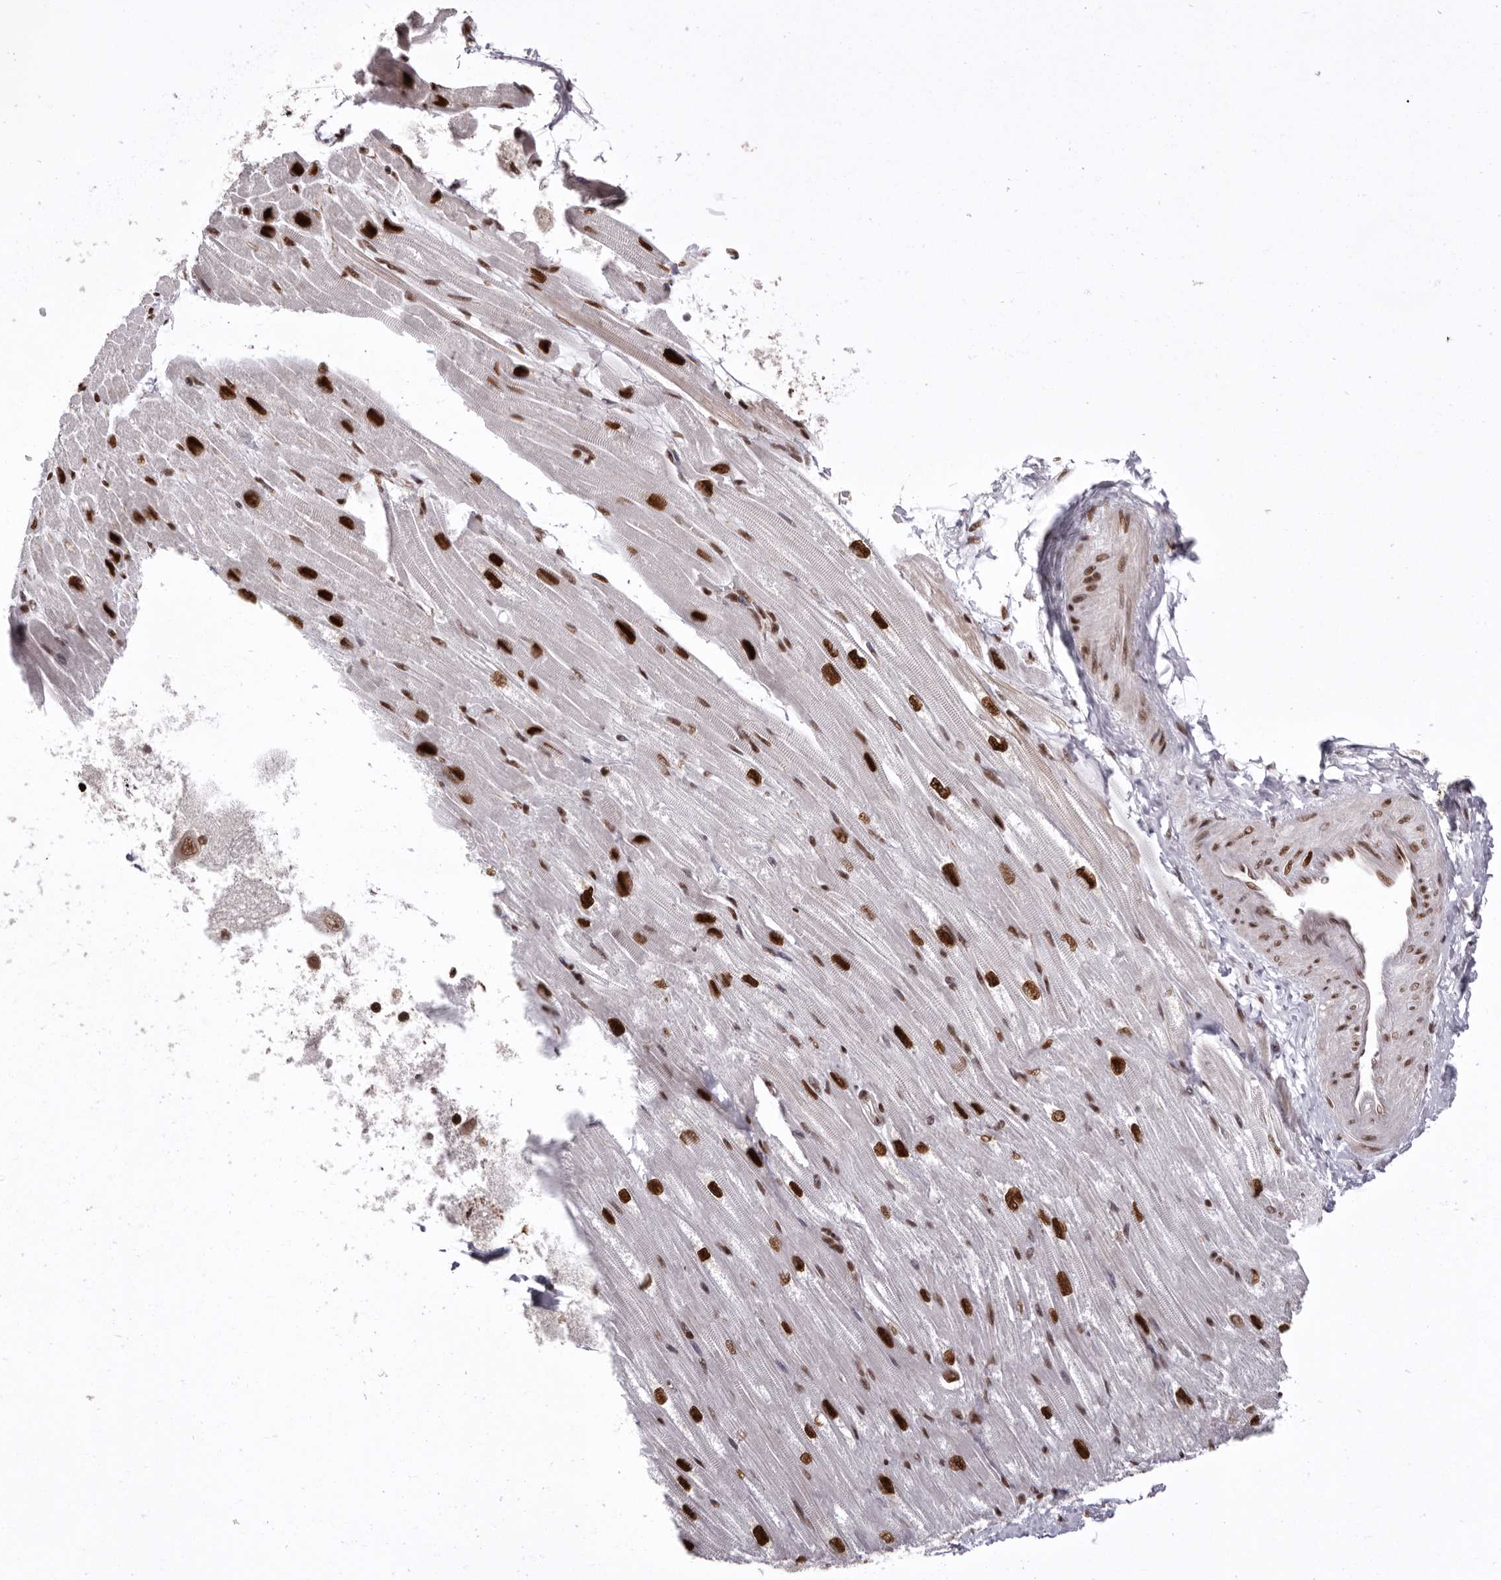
{"staining": {"intensity": "strong", "quantity": ">75%", "location": "nuclear"}, "tissue": "heart muscle", "cell_type": "Cardiomyocytes", "image_type": "normal", "snomed": [{"axis": "morphology", "description": "Normal tissue, NOS"}, {"axis": "topography", "description": "Heart"}], "caption": "Human heart muscle stained for a protein (brown) demonstrates strong nuclear positive positivity in about >75% of cardiomyocytes.", "gene": "CHTOP", "patient": {"sex": "male", "age": 50}}